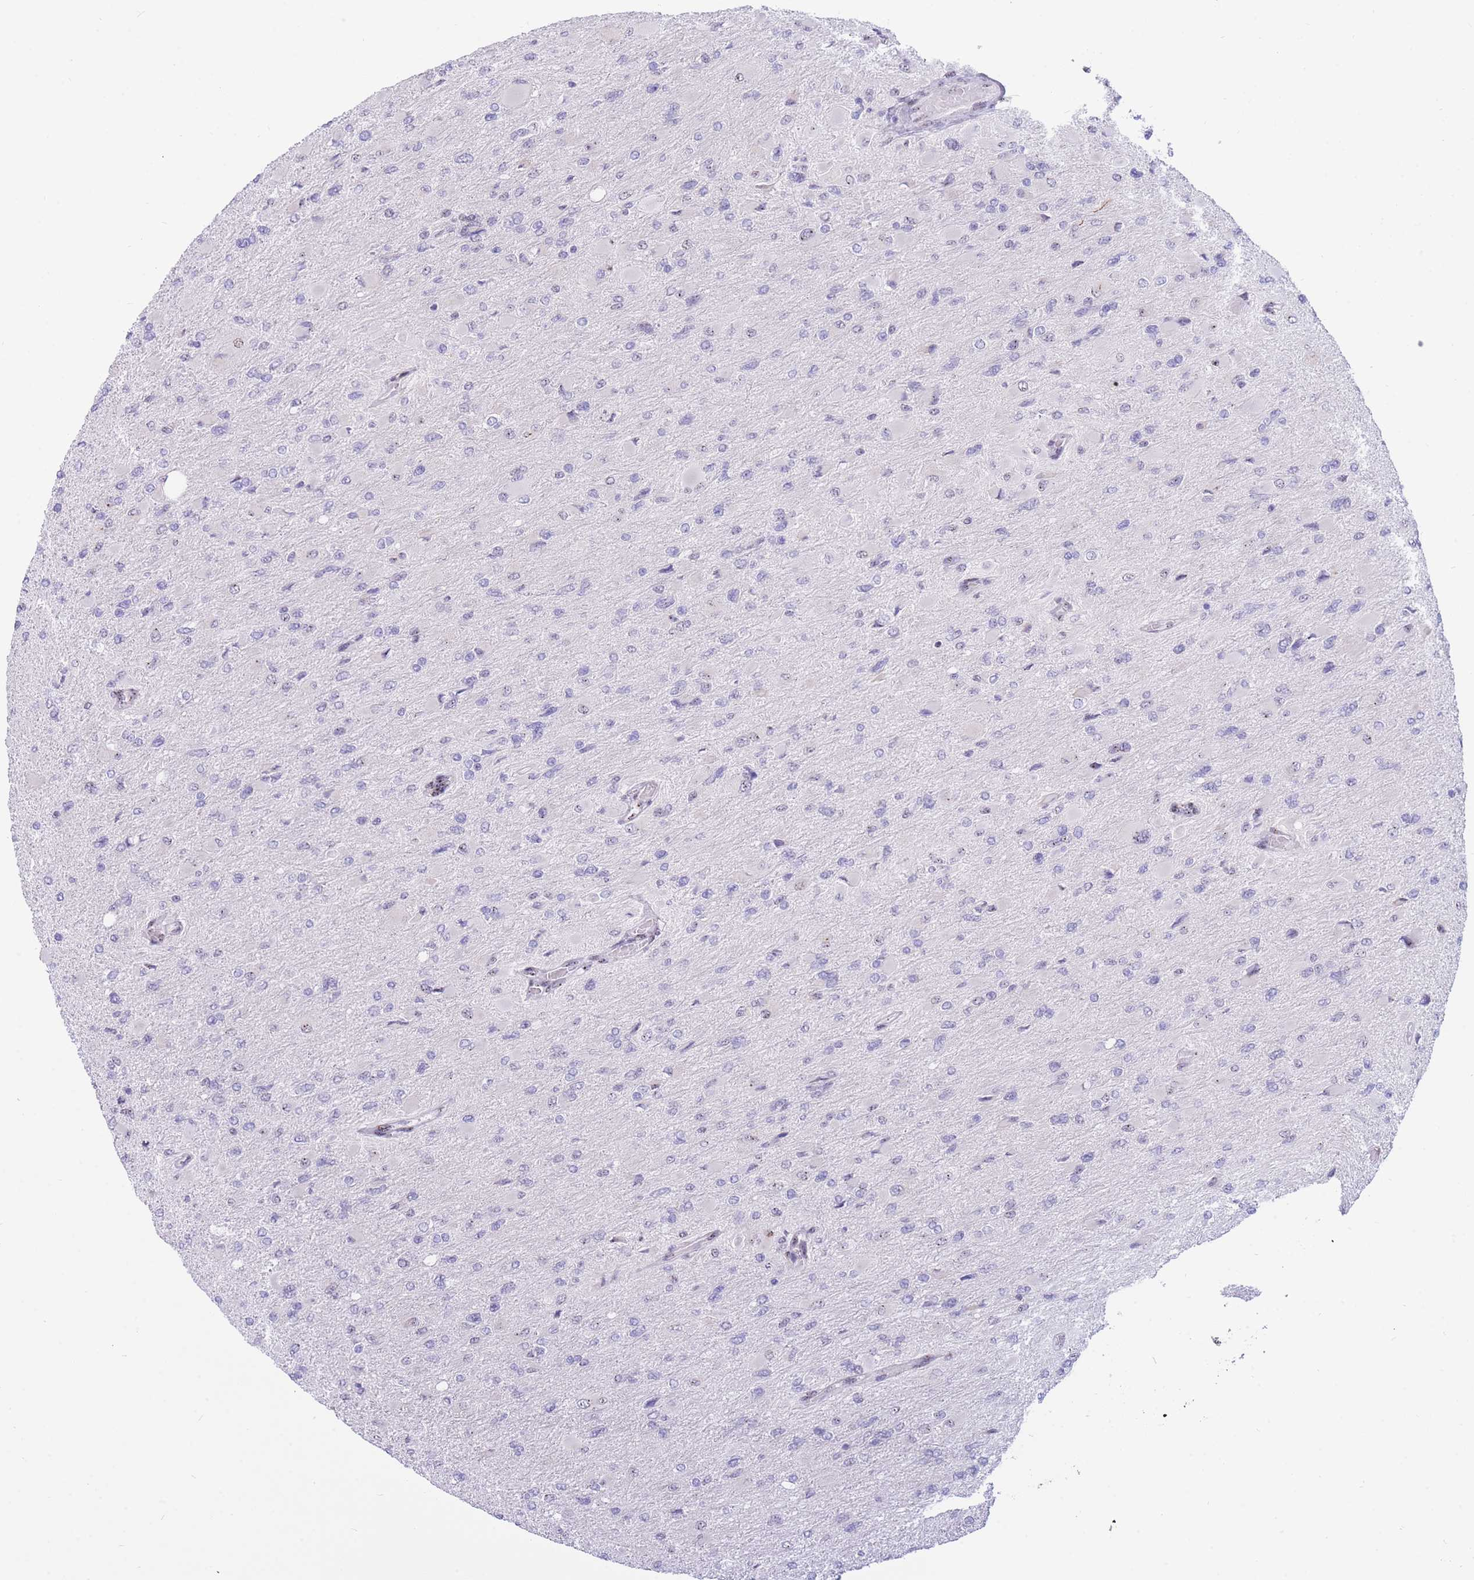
{"staining": {"intensity": "negative", "quantity": "none", "location": "none"}, "tissue": "glioma", "cell_type": "Tumor cells", "image_type": "cancer", "snomed": [{"axis": "morphology", "description": "Glioma, malignant, High grade"}, {"axis": "topography", "description": "Cerebral cortex"}], "caption": "IHC histopathology image of glioma stained for a protein (brown), which displays no expression in tumor cells.", "gene": "FAM153A", "patient": {"sex": "female", "age": 36}}